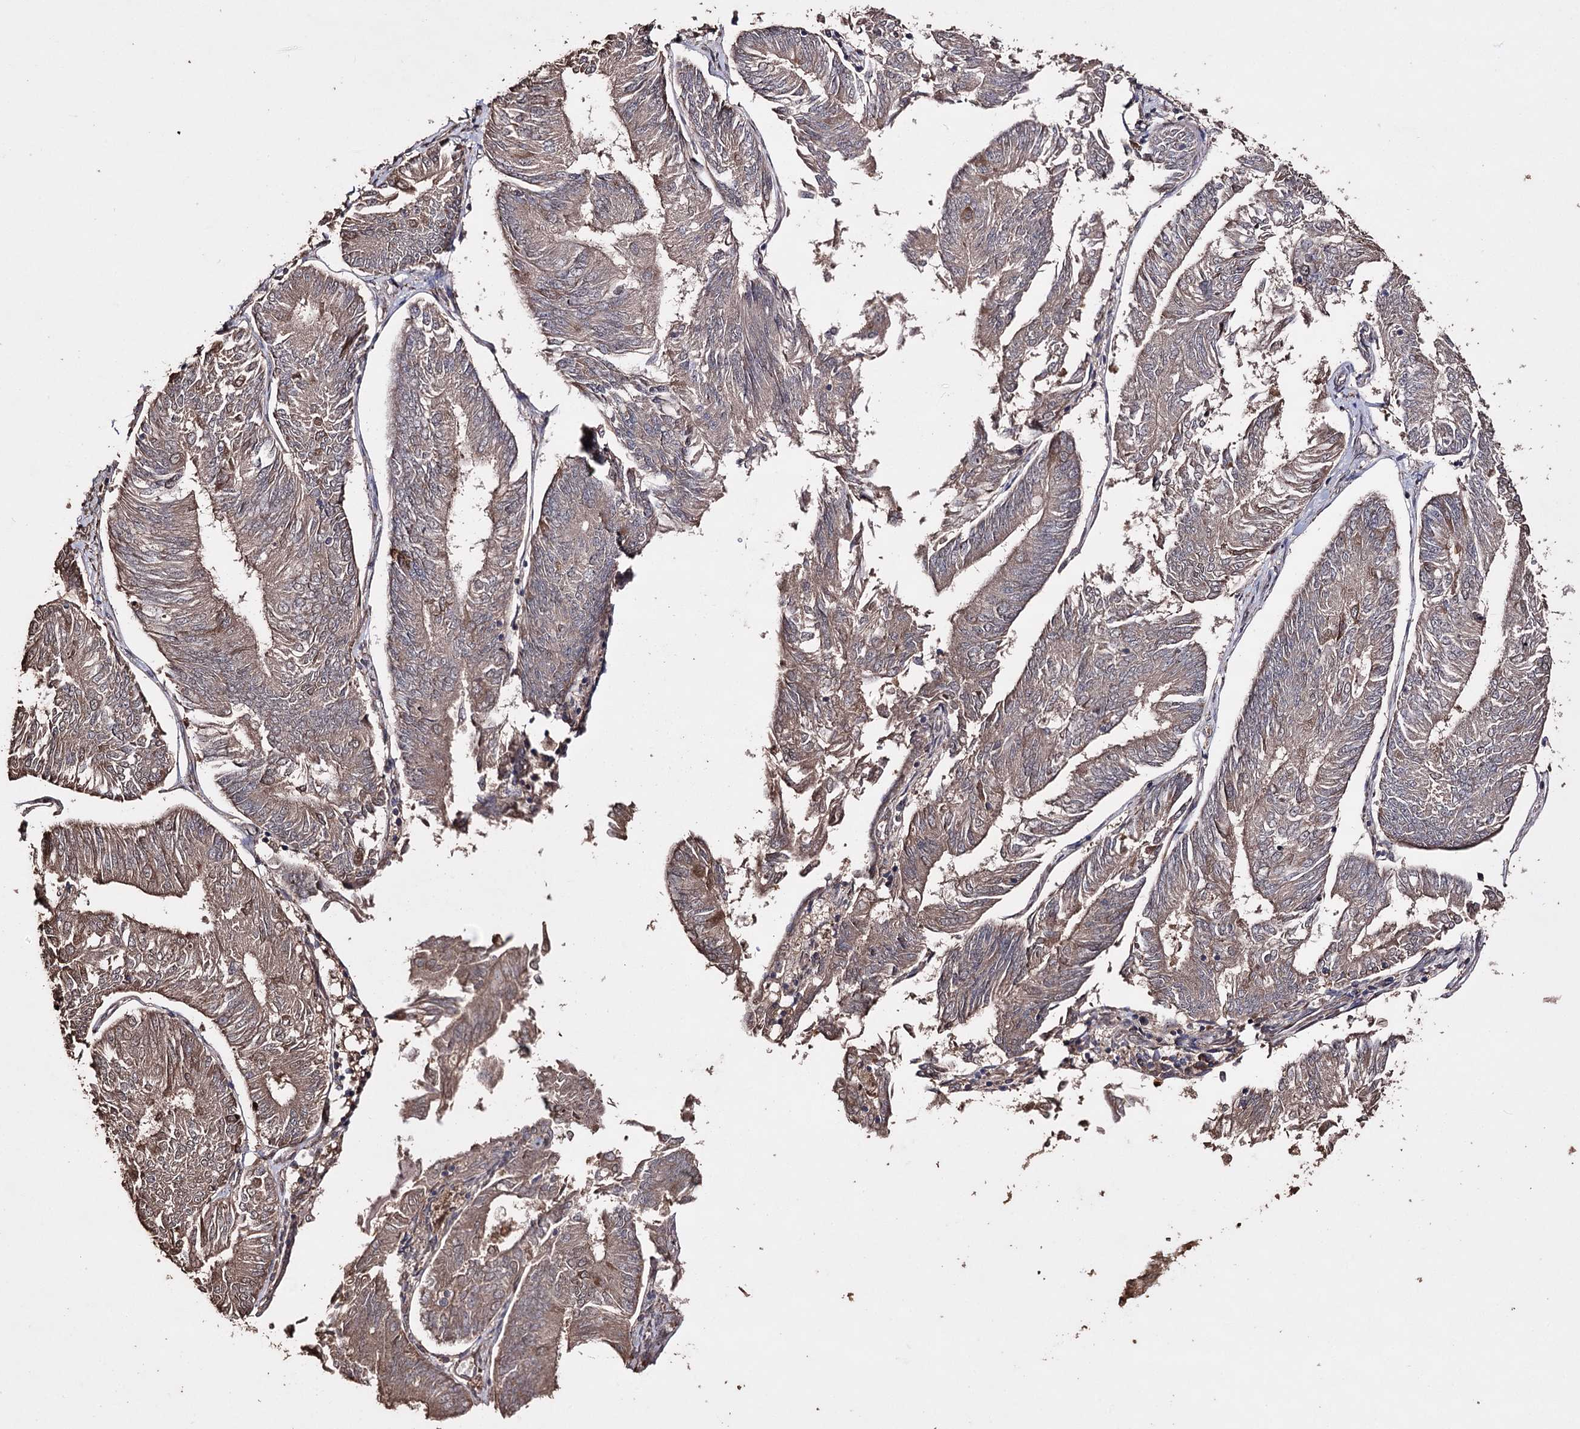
{"staining": {"intensity": "weak", "quantity": "25%-75%", "location": "cytoplasmic/membranous"}, "tissue": "endometrial cancer", "cell_type": "Tumor cells", "image_type": "cancer", "snomed": [{"axis": "morphology", "description": "Adenocarcinoma, NOS"}, {"axis": "topography", "description": "Endometrium"}], "caption": "This micrograph reveals immunohistochemistry staining of endometrial adenocarcinoma, with low weak cytoplasmic/membranous positivity in about 25%-75% of tumor cells.", "gene": "ZNF662", "patient": {"sex": "female", "age": 58}}